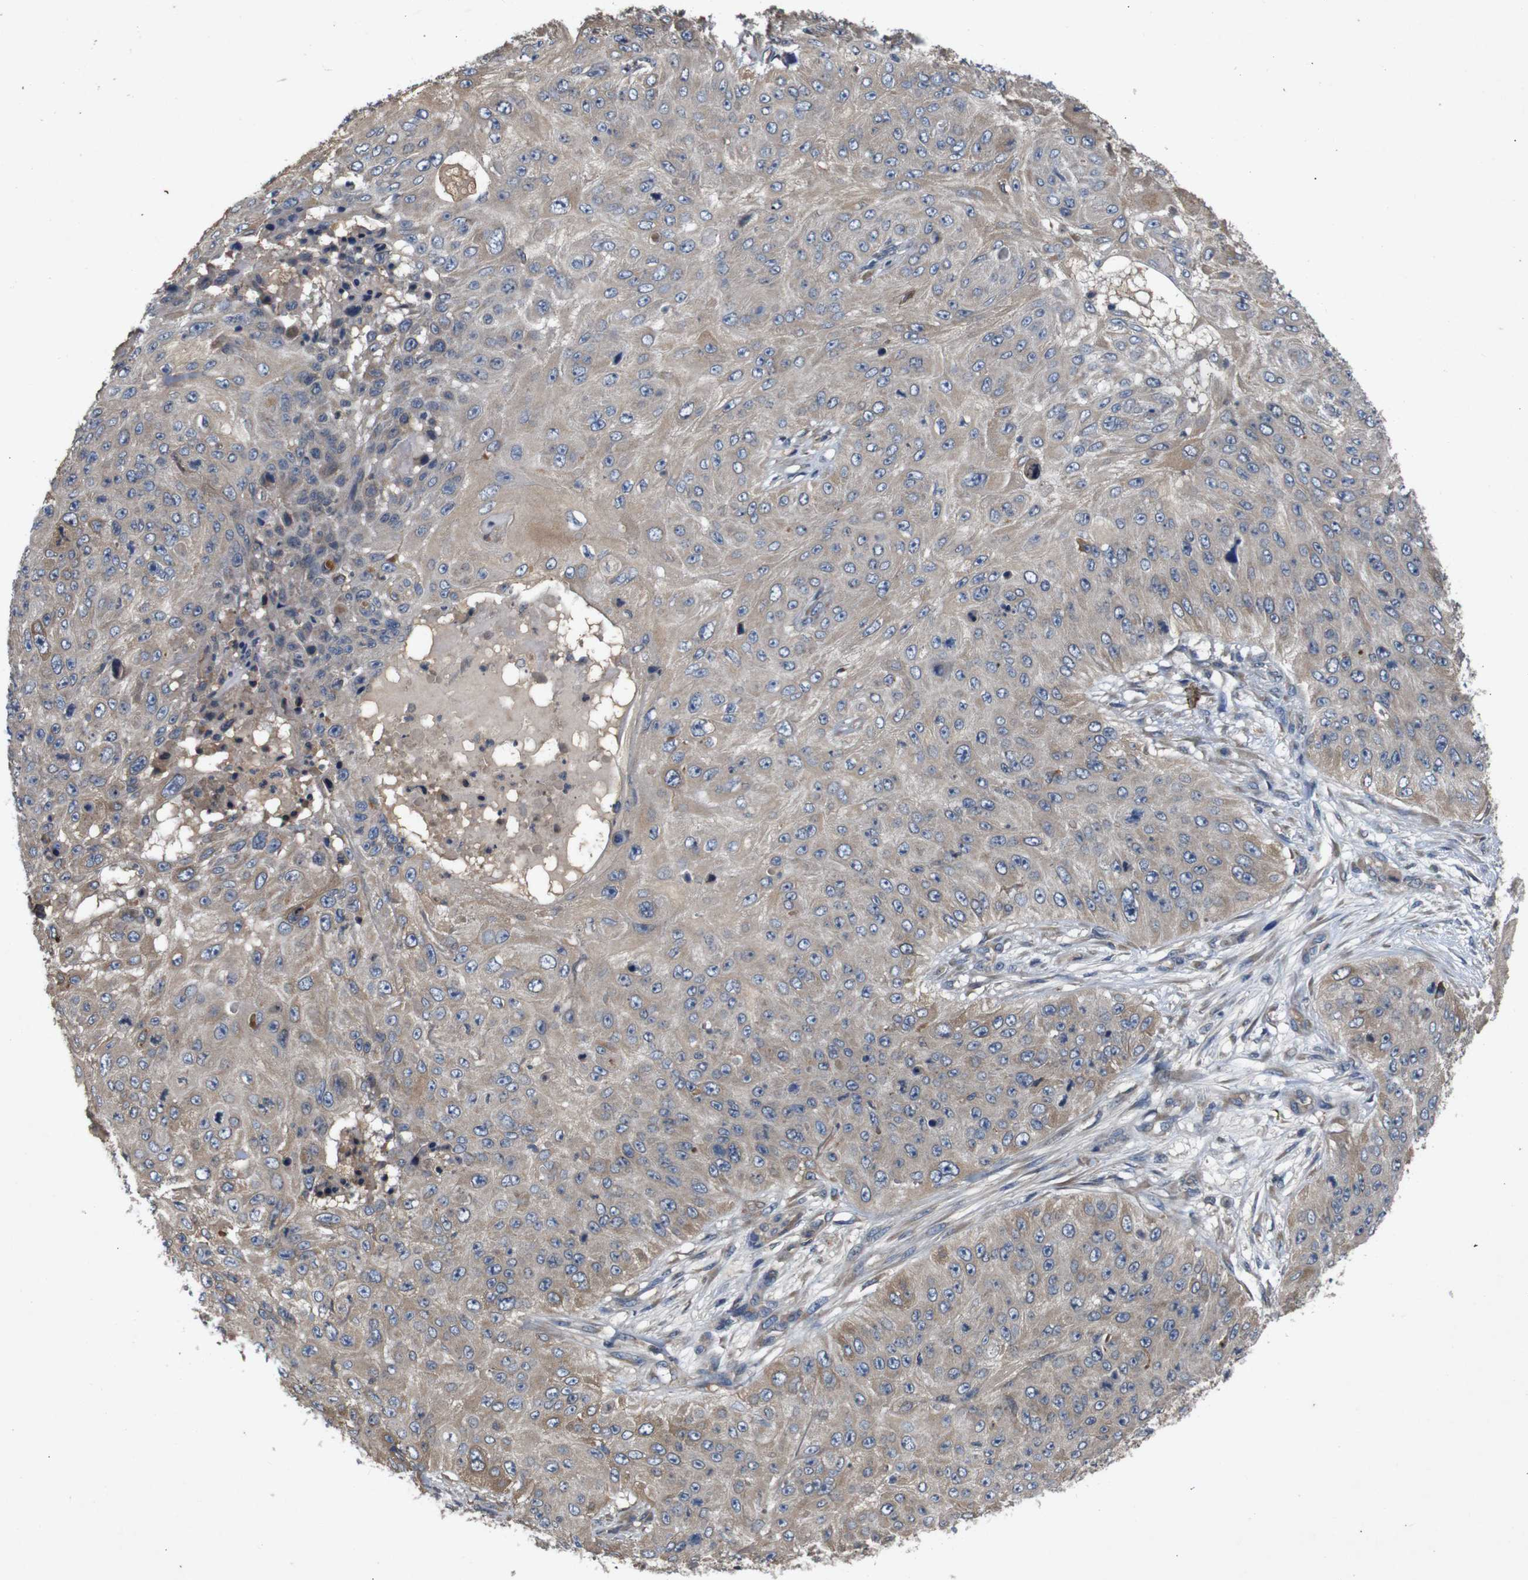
{"staining": {"intensity": "weak", "quantity": ">75%", "location": "cytoplasmic/membranous"}, "tissue": "skin cancer", "cell_type": "Tumor cells", "image_type": "cancer", "snomed": [{"axis": "morphology", "description": "Squamous cell carcinoma, NOS"}, {"axis": "topography", "description": "Skin"}], "caption": "A high-resolution photomicrograph shows immunohistochemistry (IHC) staining of squamous cell carcinoma (skin), which reveals weak cytoplasmic/membranous expression in approximately >75% of tumor cells. The staining is performed using DAB brown chromogen to label protein expression. The nuclei are counter-stained blue using hematoxylin.", "gene": "PTPN1", "patient": {"sex": "female", "age": 80}}